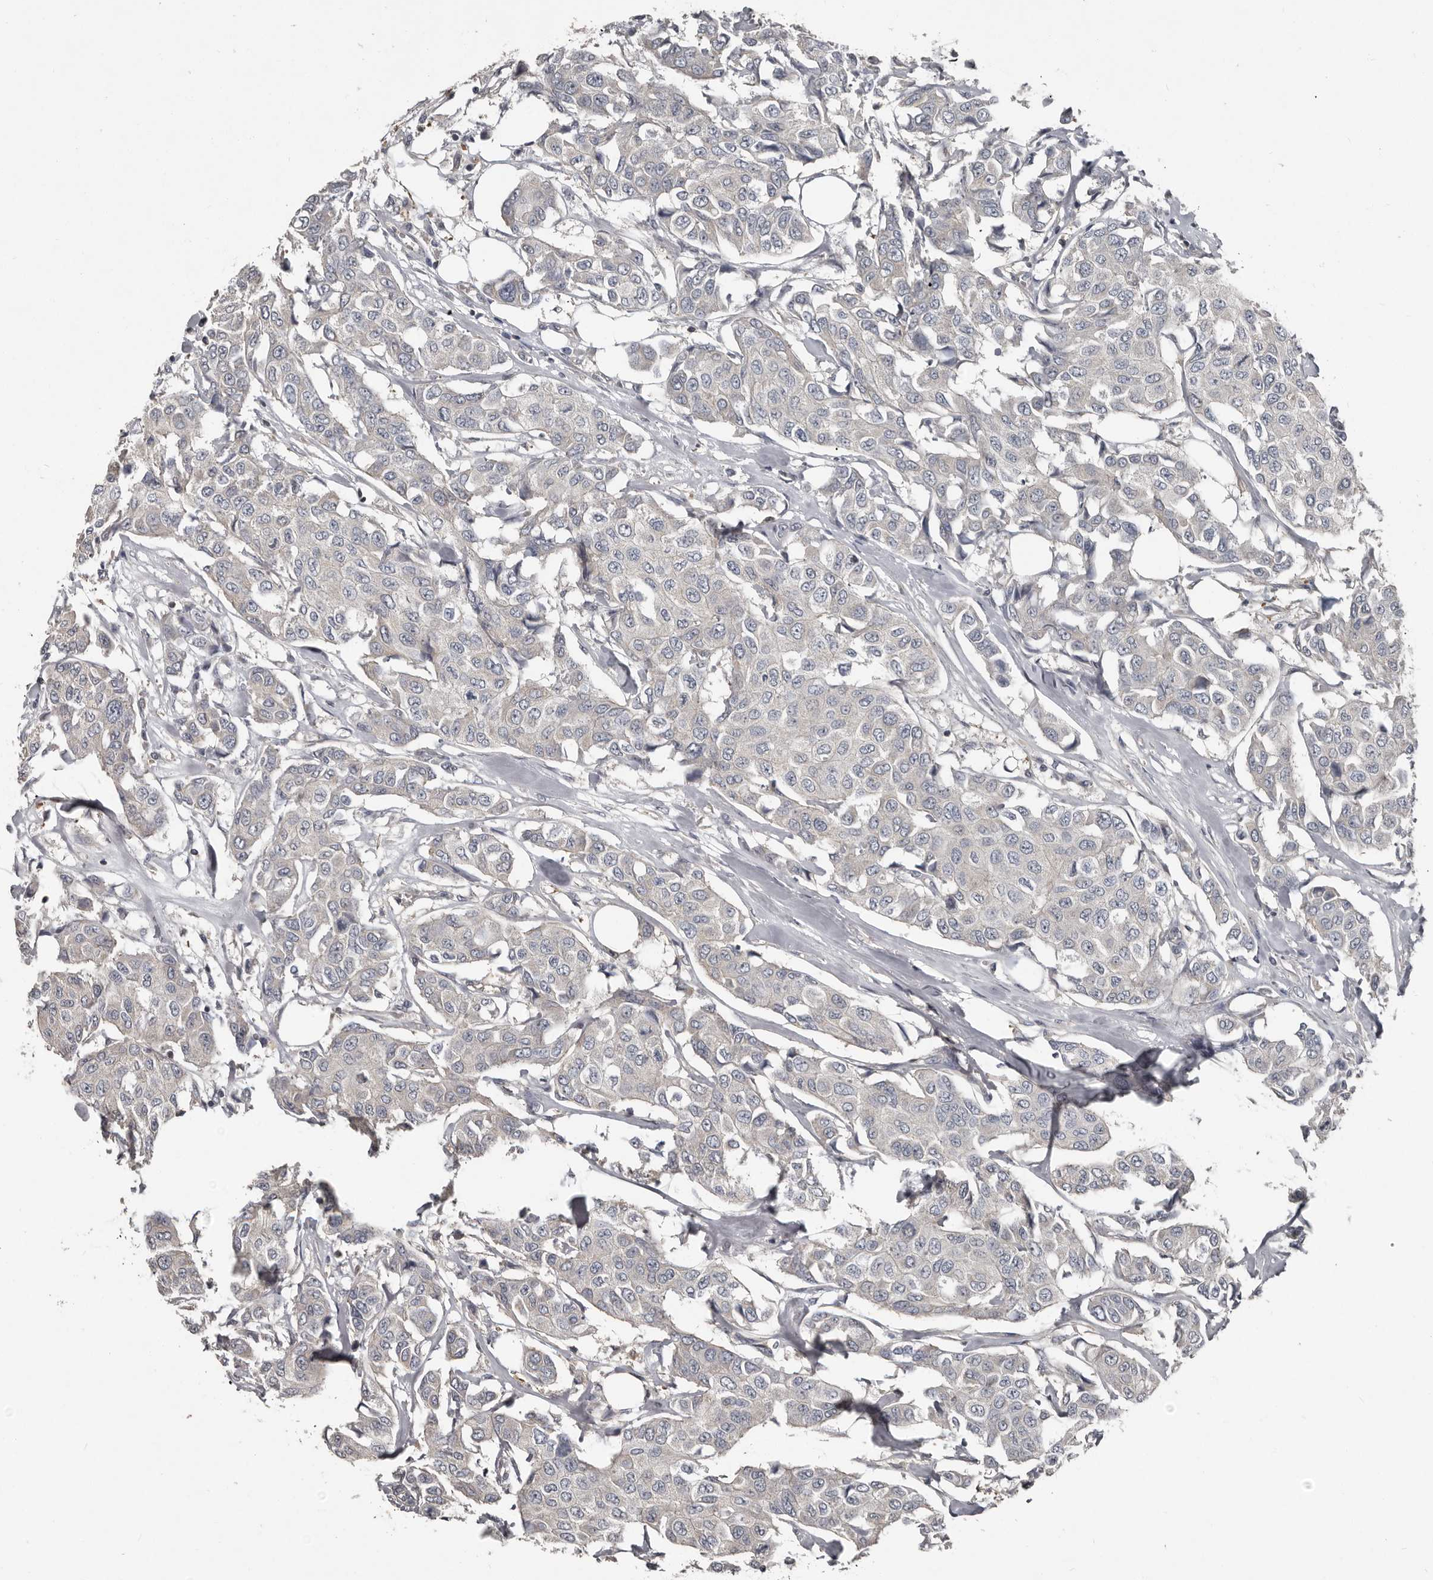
{"staining": {"intensity": "negative", "quantity": "none", "location": "none"}, "tissue": "breast cancer", "cell_type": "Tumor cells", "image_type": "cancer", "snomed": [{"axis": "morphology", "description": "Duct carcinoma"}, {"axis": "topography", "description": "Breast"}], "caption": "This micrograph is of breast infiltrating ductal carcinoma stained with IHC to label a protein in brown with the nuclei are counter-stained blue. There is no expression in tumor cells. (Brightfield microscopy of DAB (3,3'-diaminobenzidine) immunohistochemistry (IHC) at high magnification).", "gene": "CA6", "patient": {"sex": "female", "age": 80}}